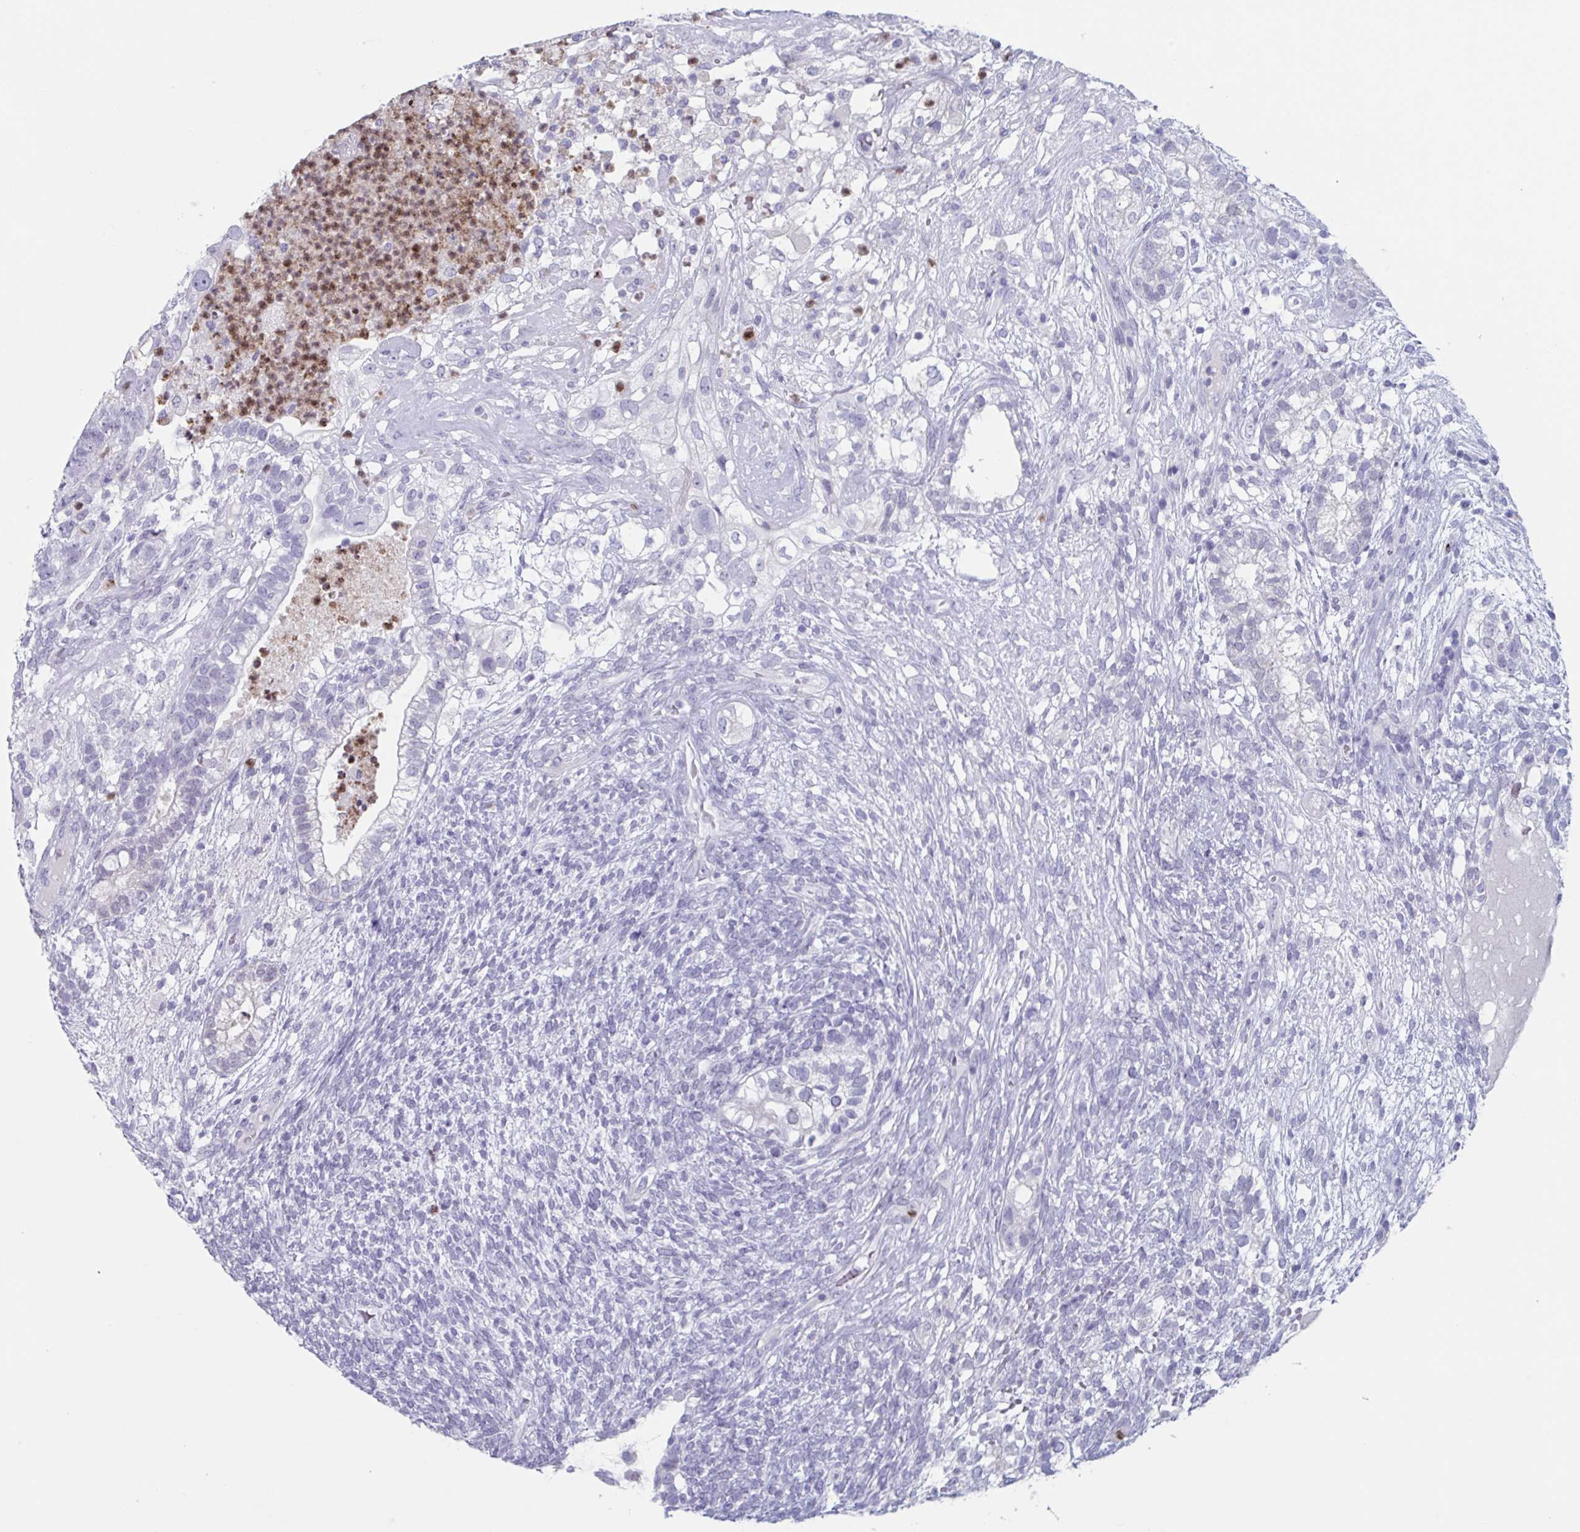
{"staining": {"intensity": "negative", "quantity": "none", "location": "none"}, "tissue": "testis cancer", "cell_type": "Tumor cells", "image_type": "cancer", "snomed": [{"axis": "morphology", "description": "Seminoma, NOS"}, {"axis": "morphology", "description": "Carcinoma, Embryonal, NOS"}, {"axis": "topography", "description": "Testis"}], "caption": "High magnification brightfield microscopy of testis cancer (seminoma) stained with DAB (3,3'-diaminobenzidine) (brown) and counterstained with hematoxylin (blue): tumor cells show no significant staining.", "gene": "CYP4F11", "patient": {"sex": "male", "age": 41}}